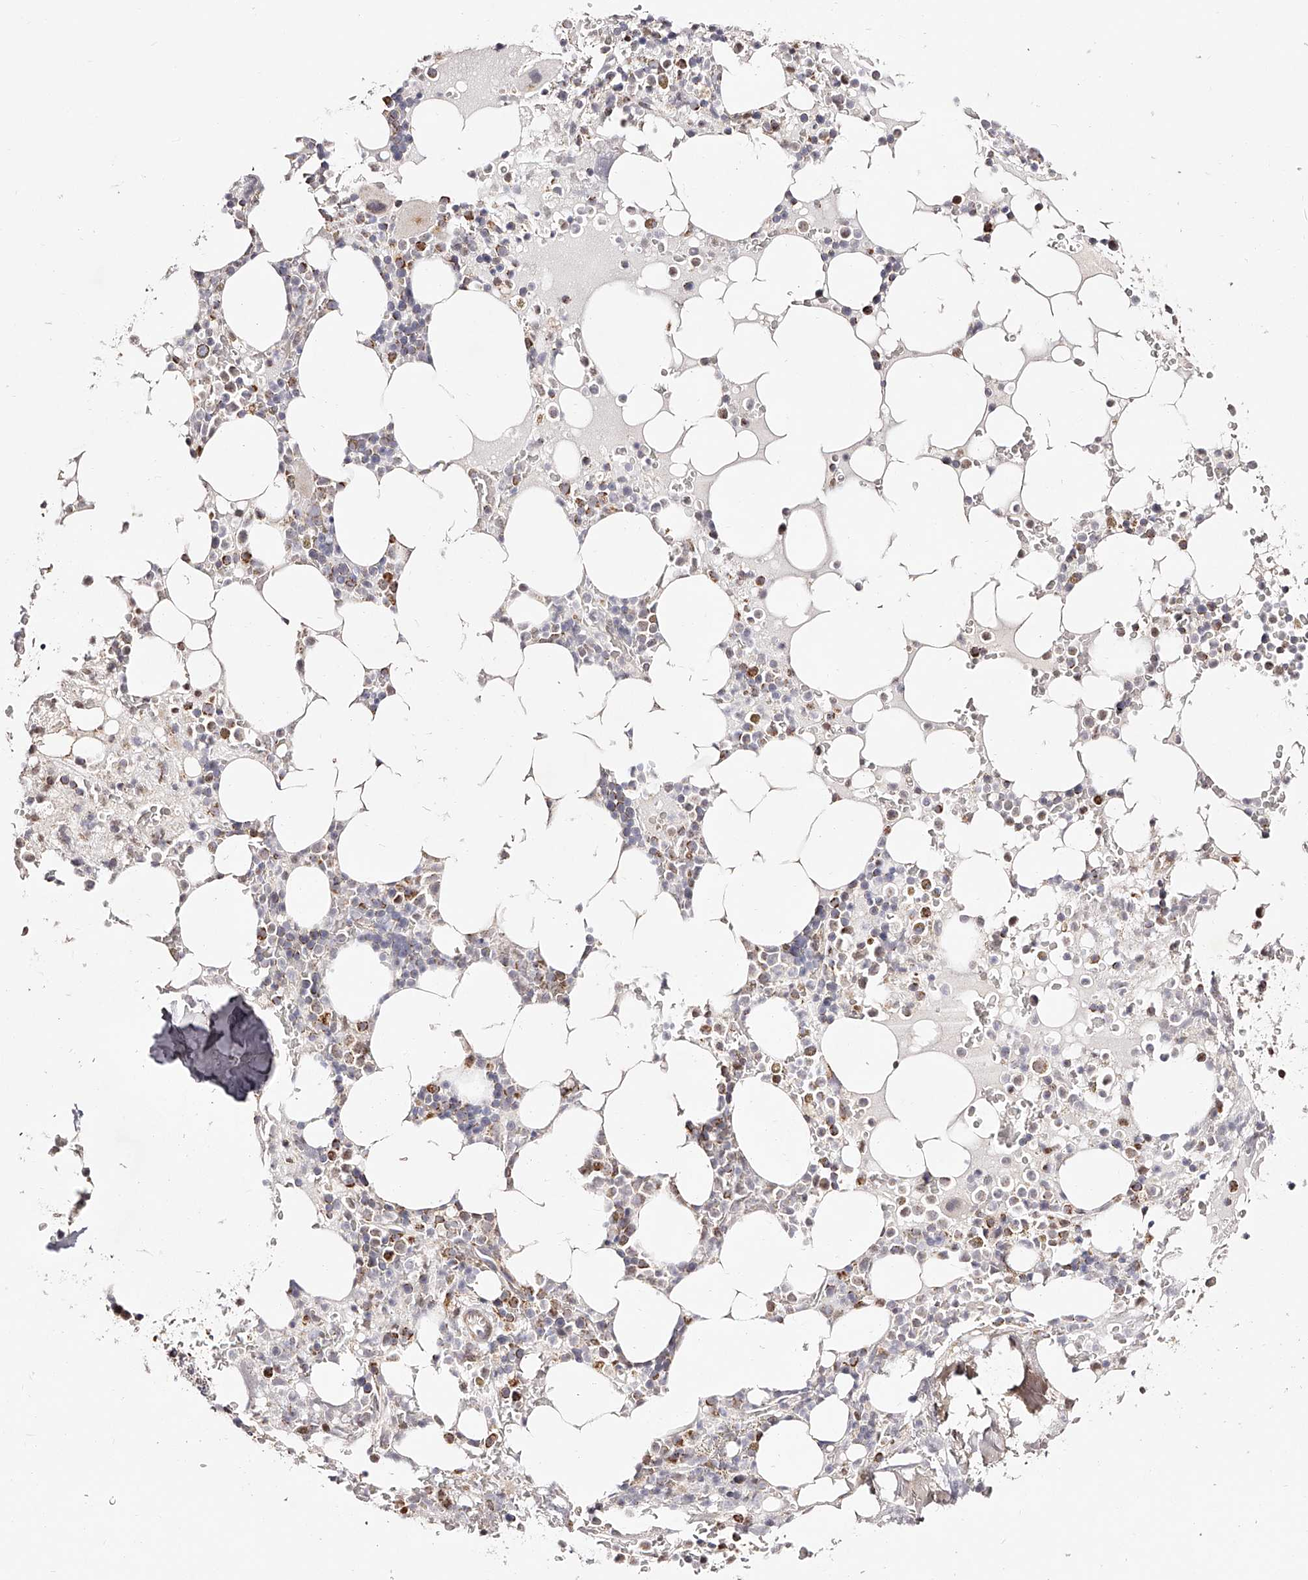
{"staining": {"intensity": "strong", "quantity": "<25%", "location": "nuclear"}, "tissue": "bone marrow", "cell_type": "Hematopoietic cells", "image_type": "normal", "snomed": [{"axis": "morphology", "description": "Normal tissue, NOS"}, {"axis": "topography", "description": "Bone marrow"}], "caption": "Immunohistochemistry (IHC) staining of benign bone marrow, which demonstrates medium levels of strong nuclear expression in about <25% of hematopoietic cells indicating strong nuclear protein expression. The staining was performed using DAB (brown) for protein detection and nuclei were counterstained in hematoxylin (blue).", "gene": "NDUFV3", "patient": {"sex": "male", "age": 58}}